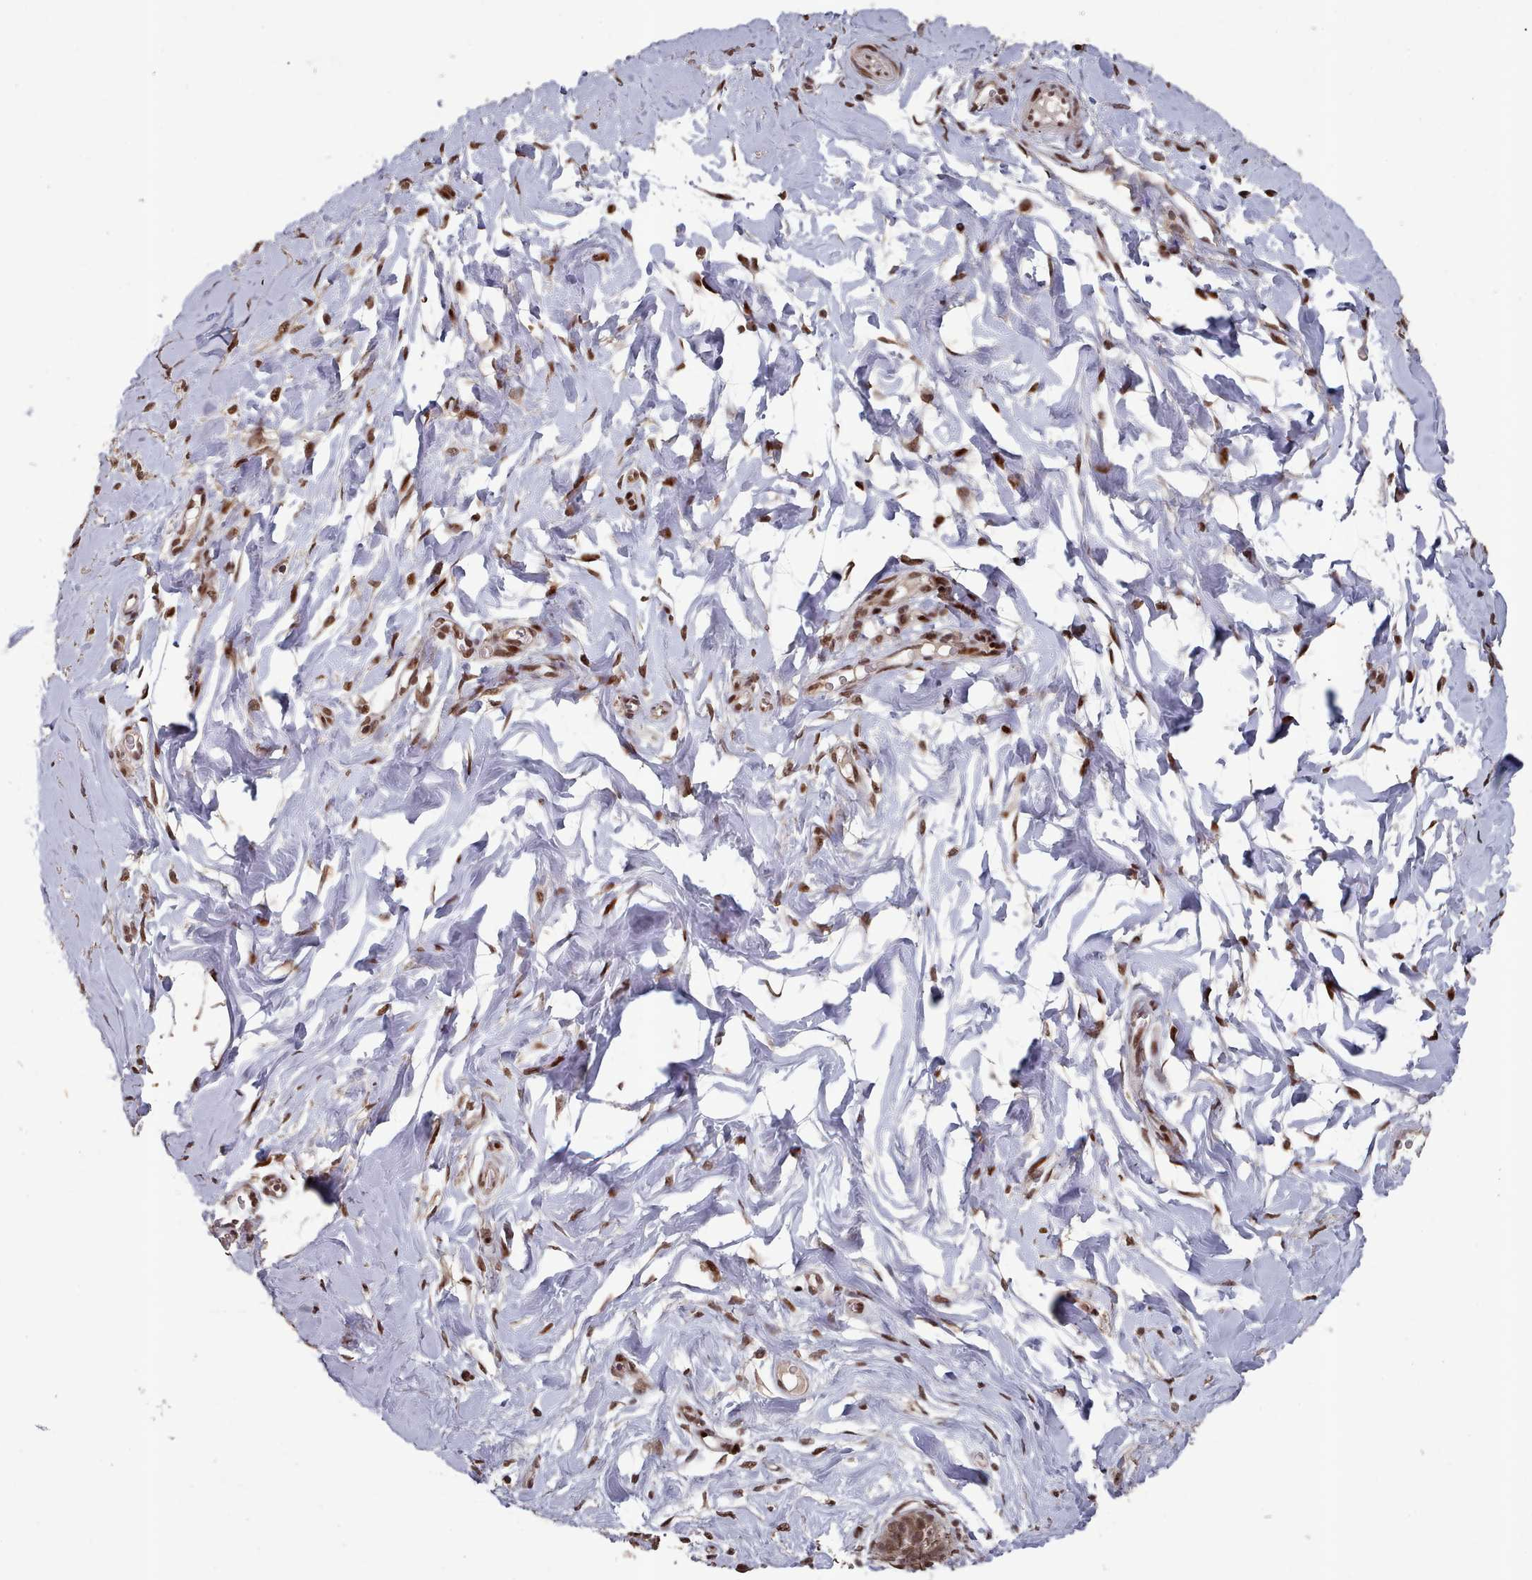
{"staining": {"intensity": "negative", "quantity": "none", "location": "none"}, "tissue": "adipose tissue", "cell_type": "Adipocytes", "image_type": "normal", "snomed": [{"axis": "morphology", "description": "Normal tissue, NOS"}, {"axis": "topography", "description": "Breast"}], "caption": "Adipocytes show no significant staining in normal adipose tissue.", "gene": "PNRC2", "patient": {"sex": "female", "age": 26}}